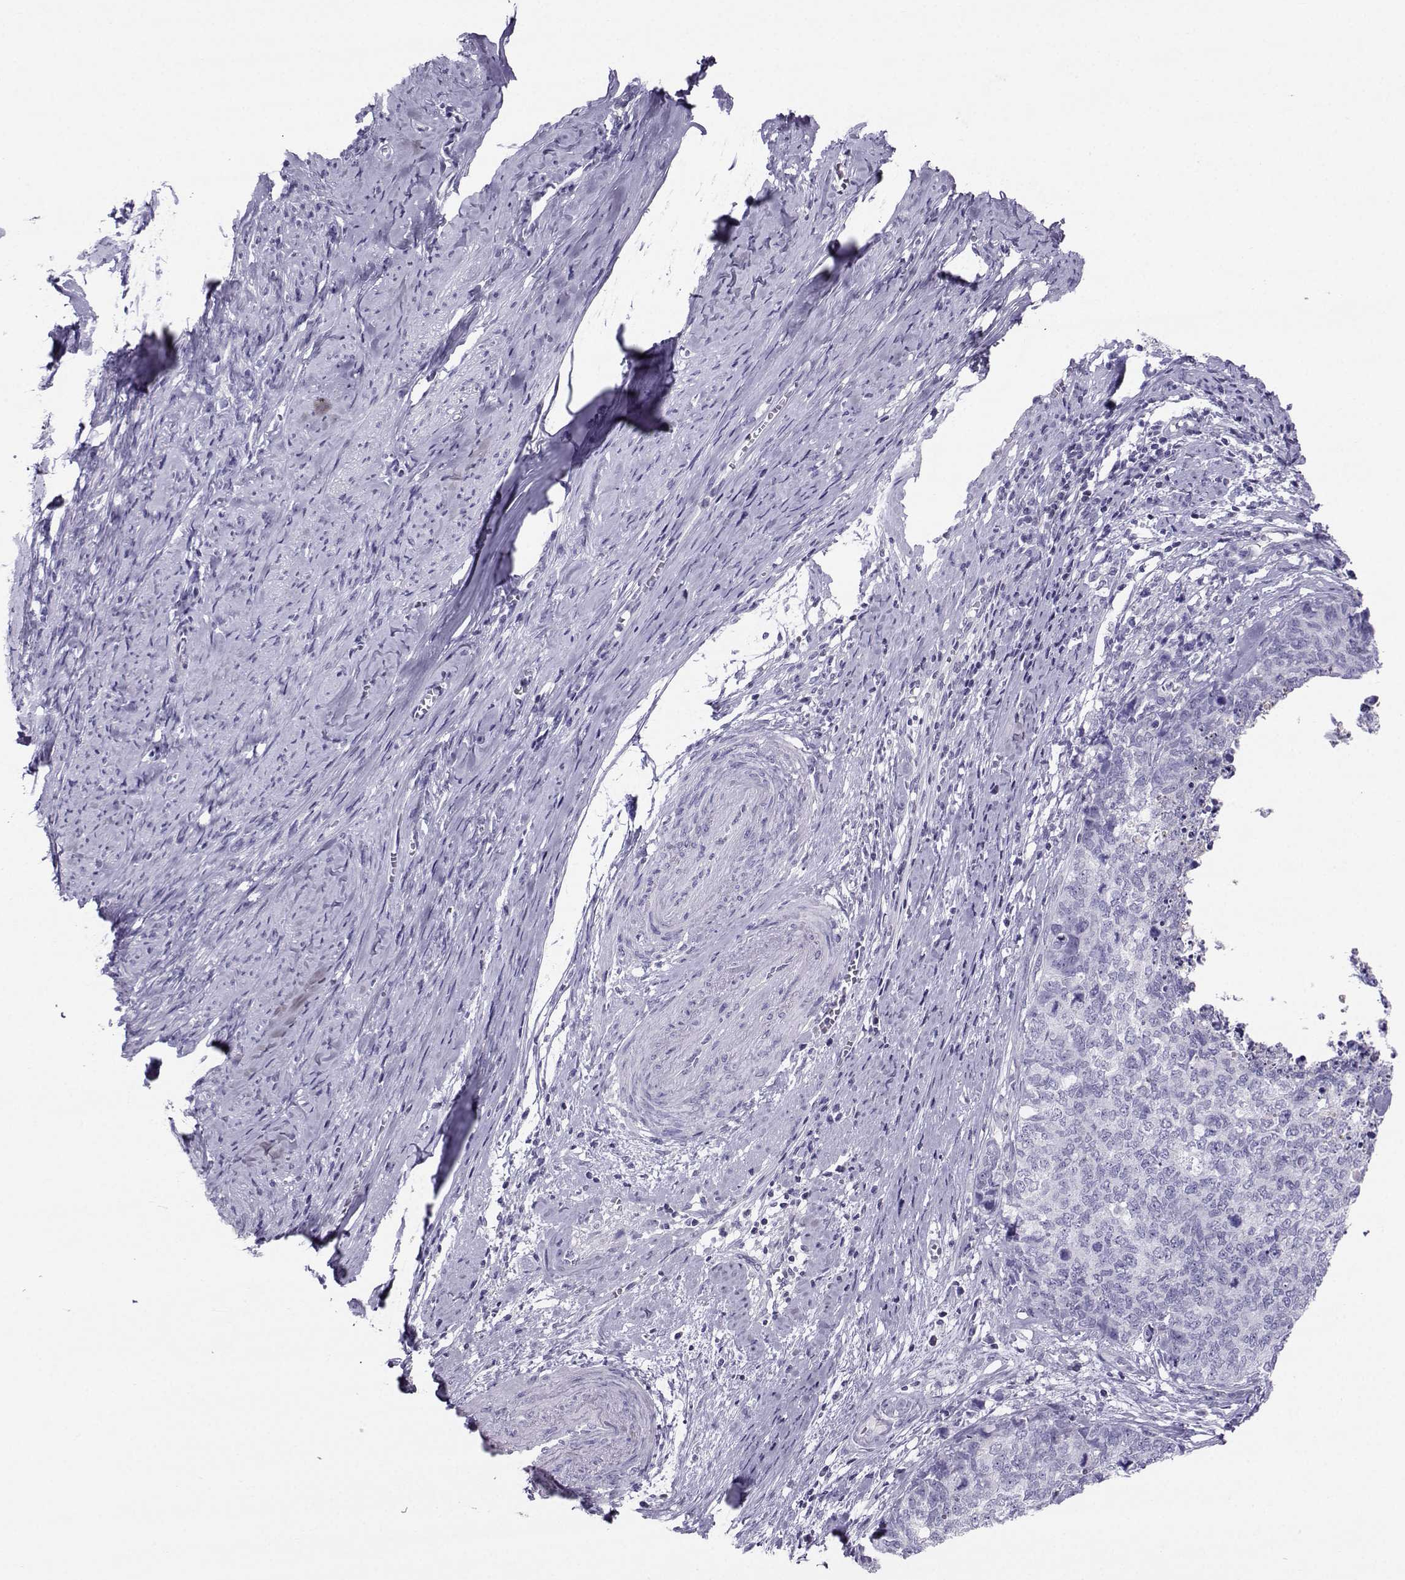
{"staining": {"intensity": "negative", "quantity": "none", "location": "none"}, "tissue": "cervical cancer", "cell_type": "Tumor cells", "image_type": "cancer", "snomed": [{"axis": "morphology", "description": "Squamous cell carcinoma, NOS"}, {"axis": "topography", "description": "Cervix"}], "caption": "DAB immunohistochemical staining of human squamous cell carcinoma (cervical) shows no significant staining in tumor cells. Nuclei are stained in blue.", "gene": "PGK1", "patient": {"sex": "female", "age": 63}}